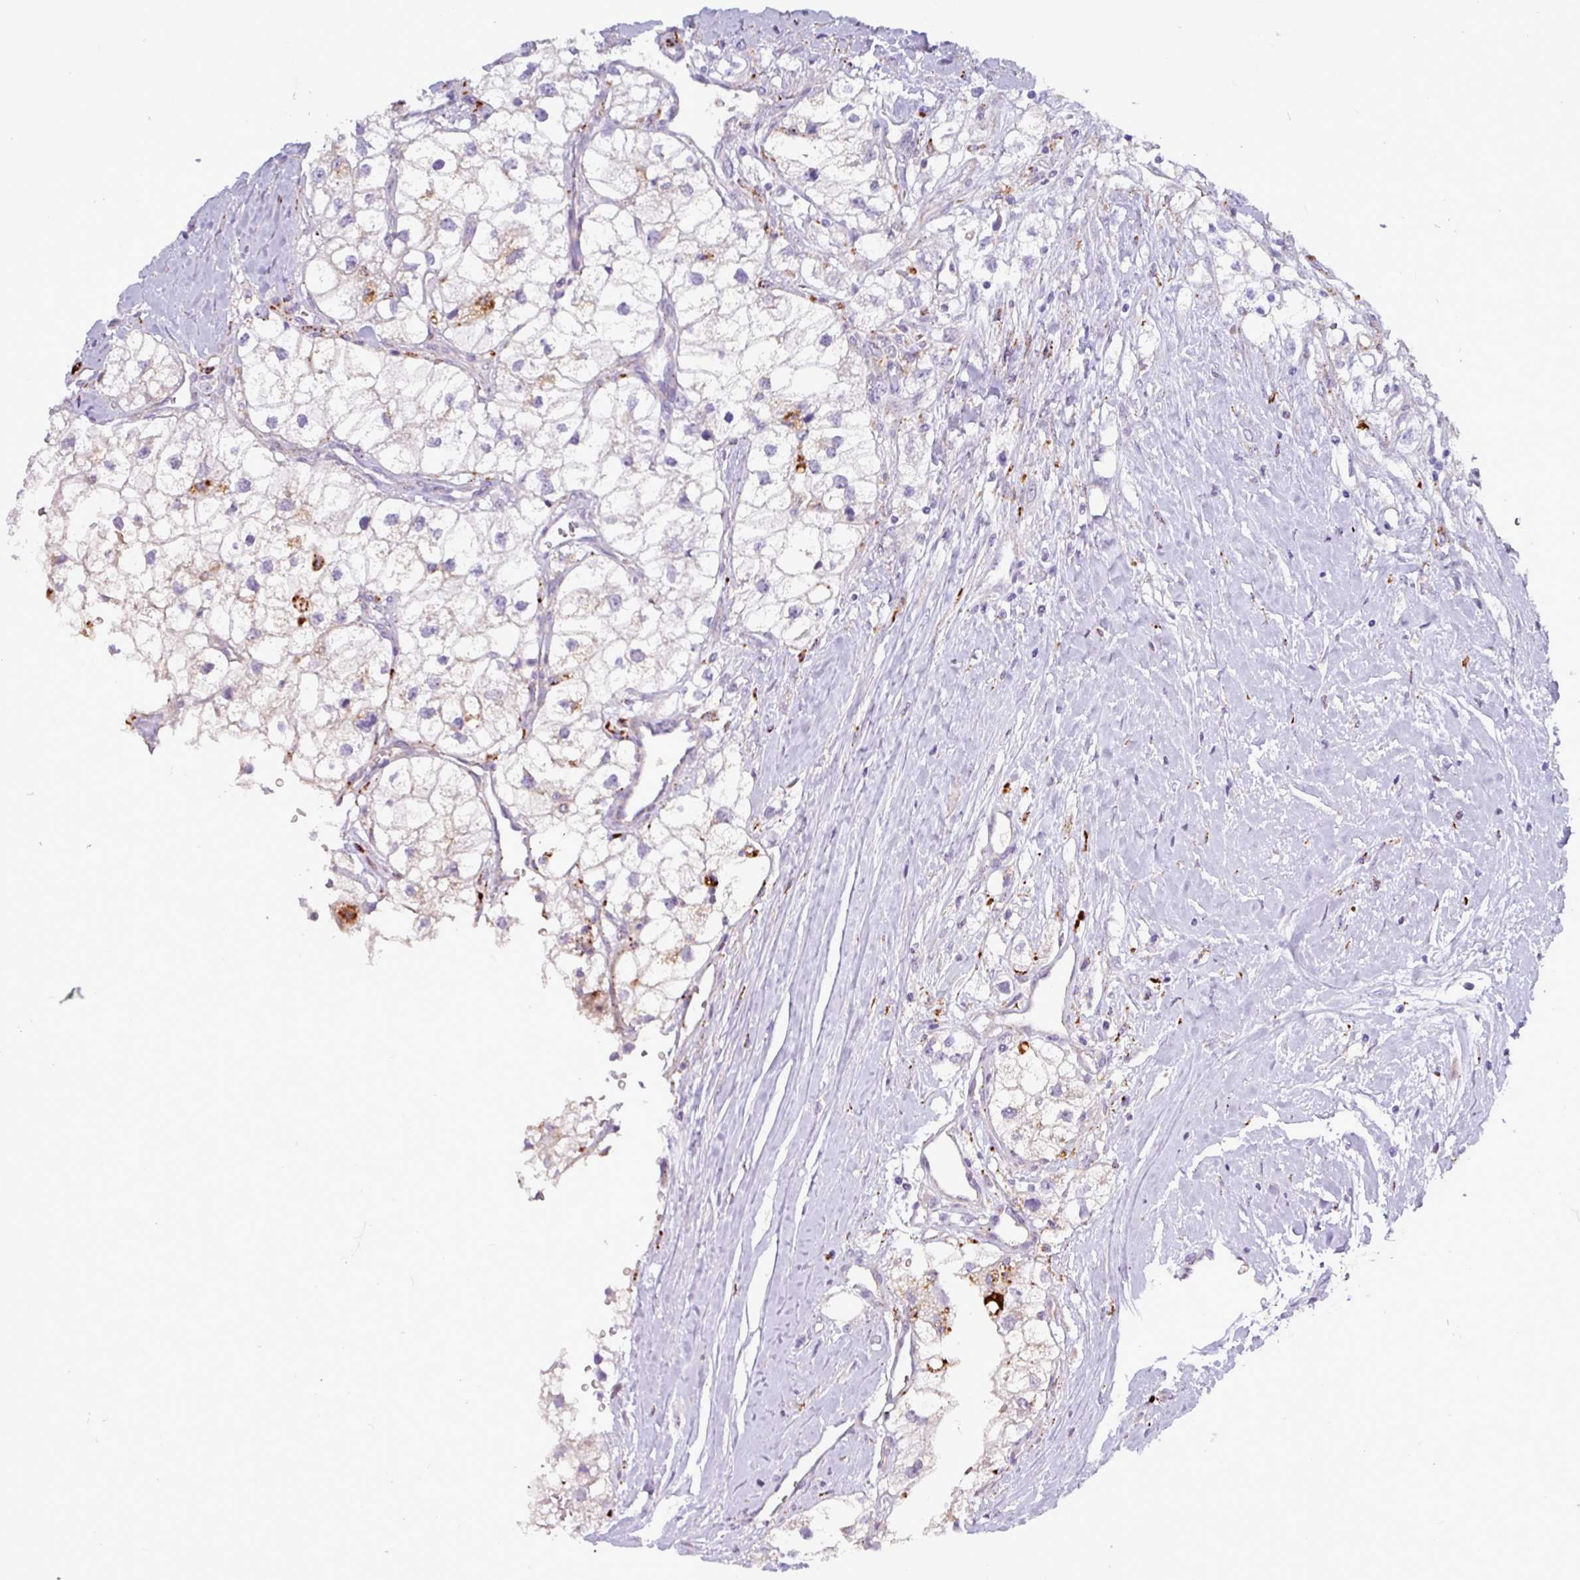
{"staining": {"intensity": "negative", "quantity": "none", "location": "none"}, "tissue": "renal cancer", "cell_type": "Tumor cells", "image_type": "cancer", "snomed": [{"axis": "morphology", "description": "Adenocarcinoma, NOS"}, {"axis": "topography", "description": "Kidney"}], "caption": "Renal cancer was stained to show a protein in brown. There is no significant staining in tumor cells.", "gene": "AMIGO2", "patient": {"sex": "male", "age": 59}}